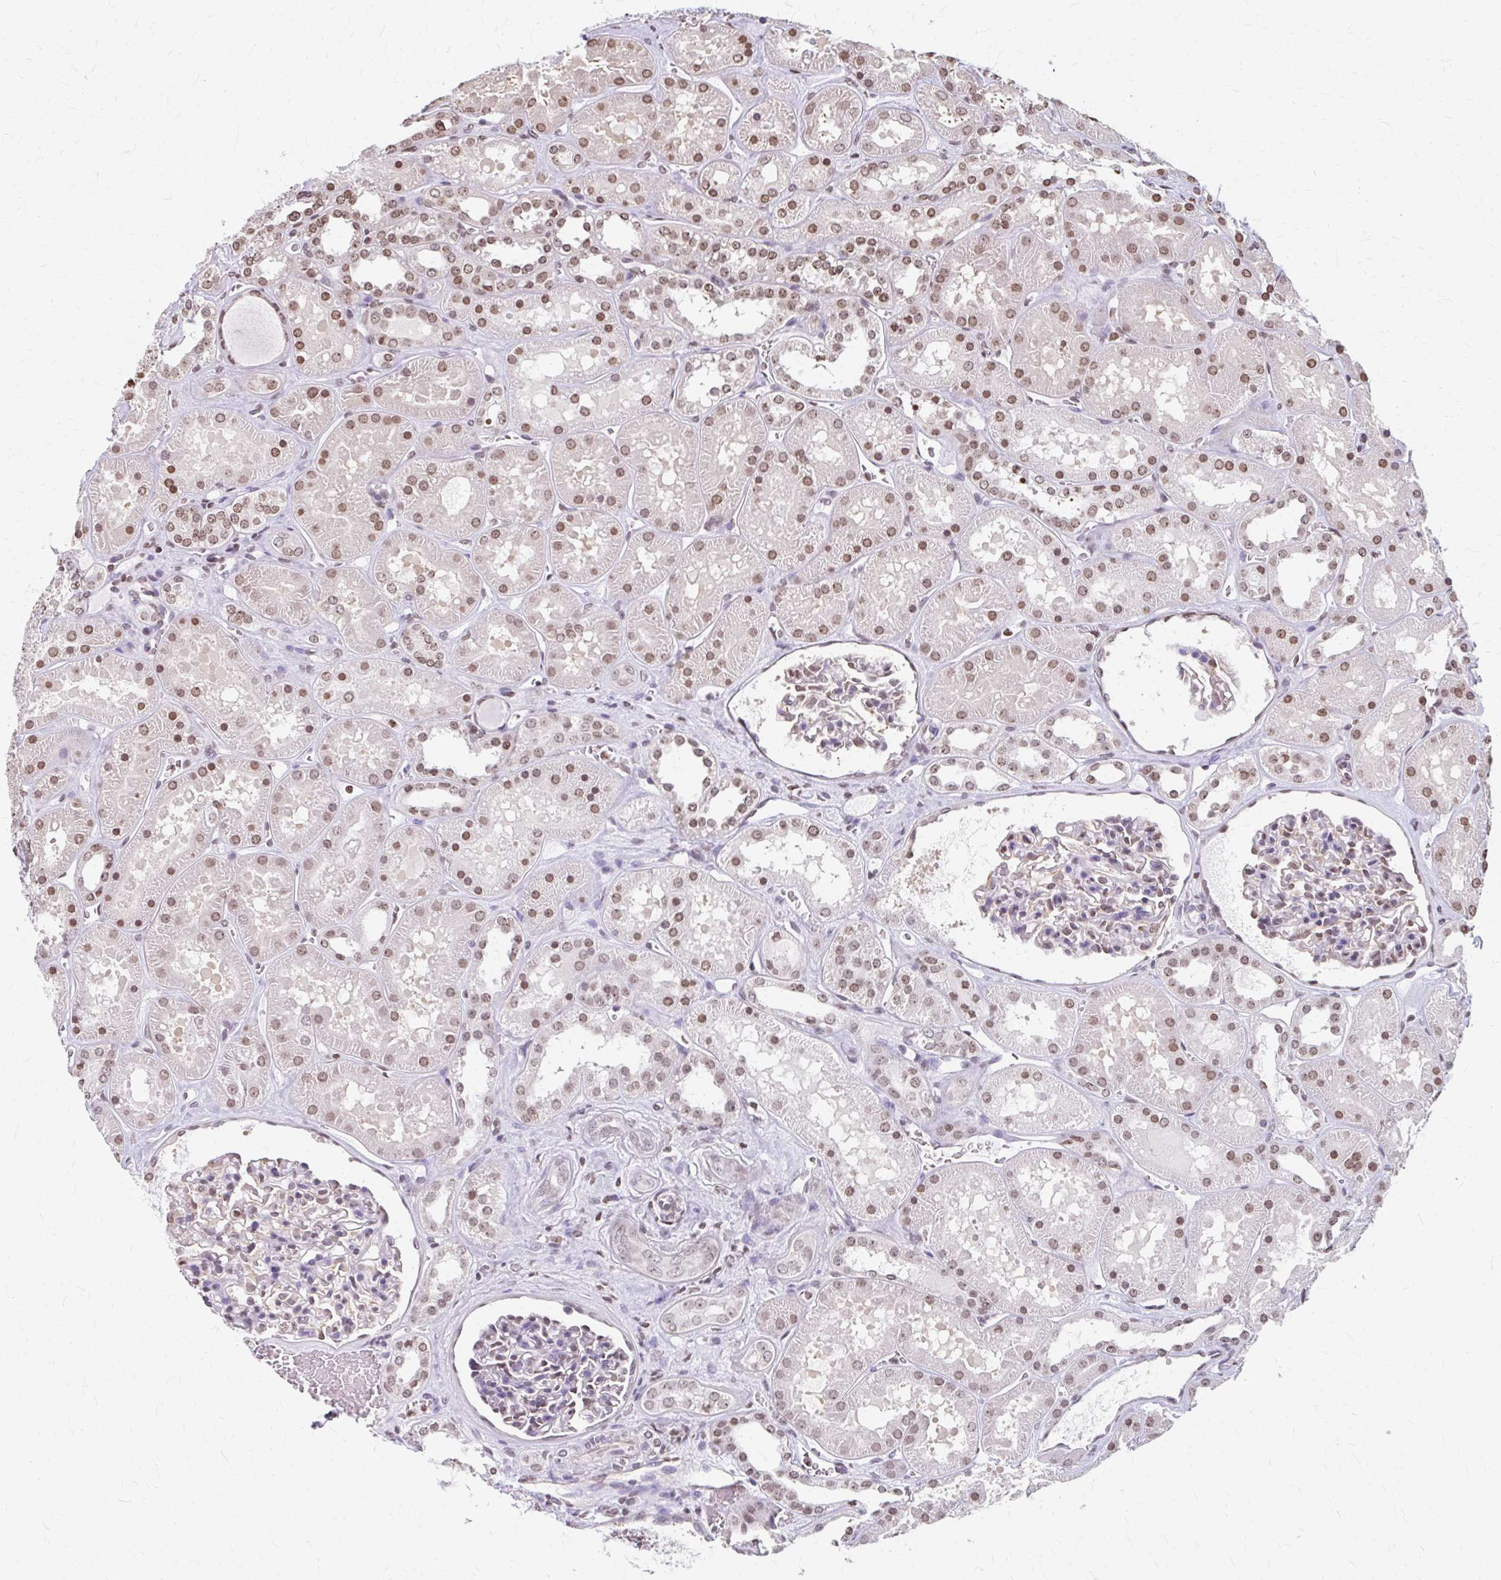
{"staining": {"intensity": "moderate", "quantity": "25%-75%", "location": "nuclear"}, "tissue": "kidney", "cell_type": "Cells in glomeruli", "image_type": "normal", "snomed": [{"axis": "morphology", "description": "Normal tissue, NOS"}, {"axis": "topography", "description": "Kidney"}], "caption": "A high-resolution photomicrograph shows immunohistochemistry staining of benign kidney, which displays moderate nuclear positivity in about 25%-75% of cells in glomeruli.", "gene": "ORC3", "patient": {"sex": "female", "age": 41}}